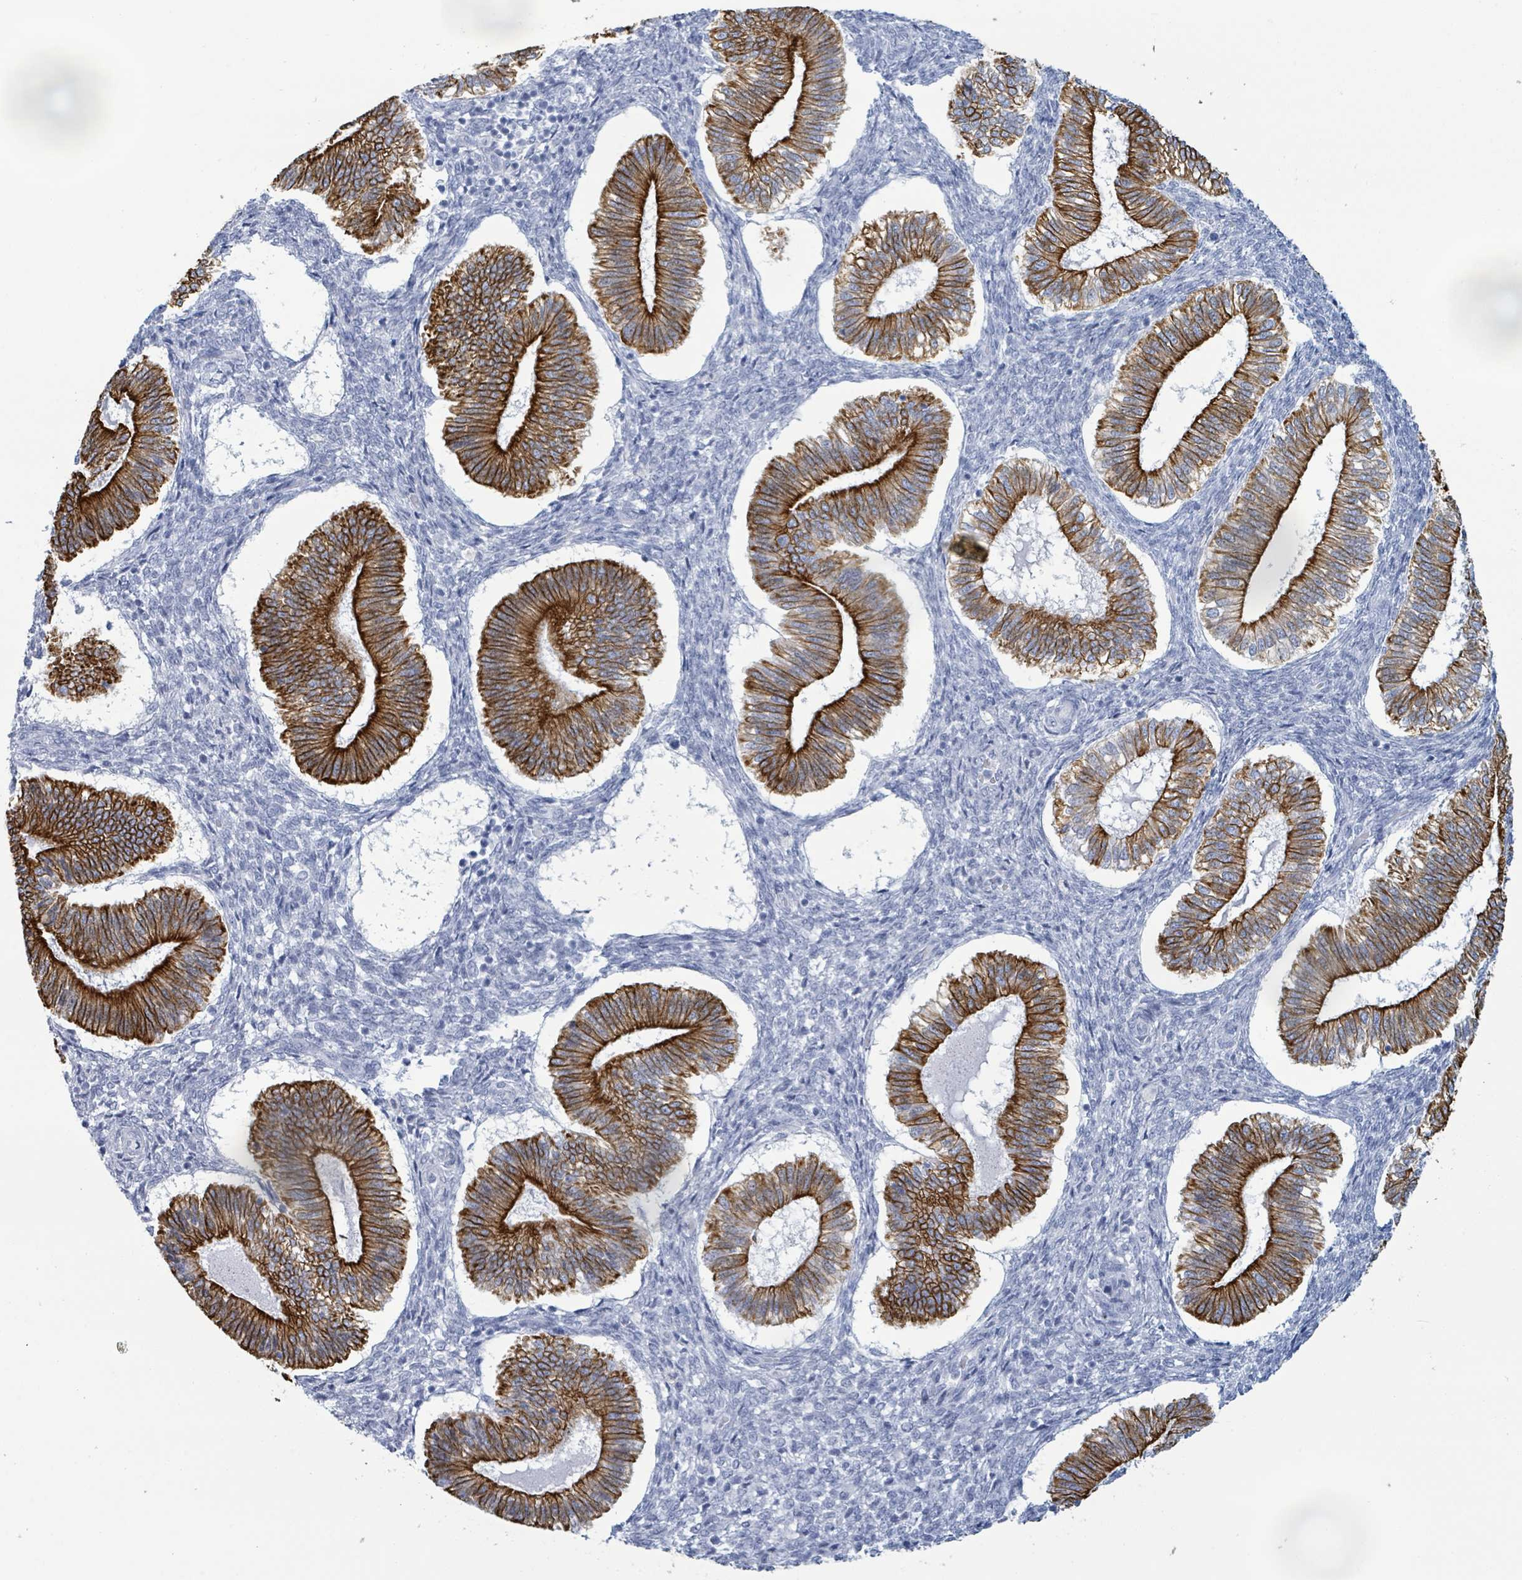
{"staining": {"intensity": "negative", "quantity": "none", "location": "none"}, "tissue": "endometrium", "cell_type": "Cells in endometrial stroma", "image_type": "normal", "snomed": [{"axis": "morphology", "description": "Normal tissue, NOS"}, {"axis": "topography", "description": "Endometrium"}], "caption": "Cells in endometrial stroma are negative for protein expression in normal human endometrium. (Stains: DAB IHC with hematoxylin counter stain, Microscopy: brightfield microscopy at high magnification).", "gene": "KRT8", "patient": {"sex": "female", "age": 25}}